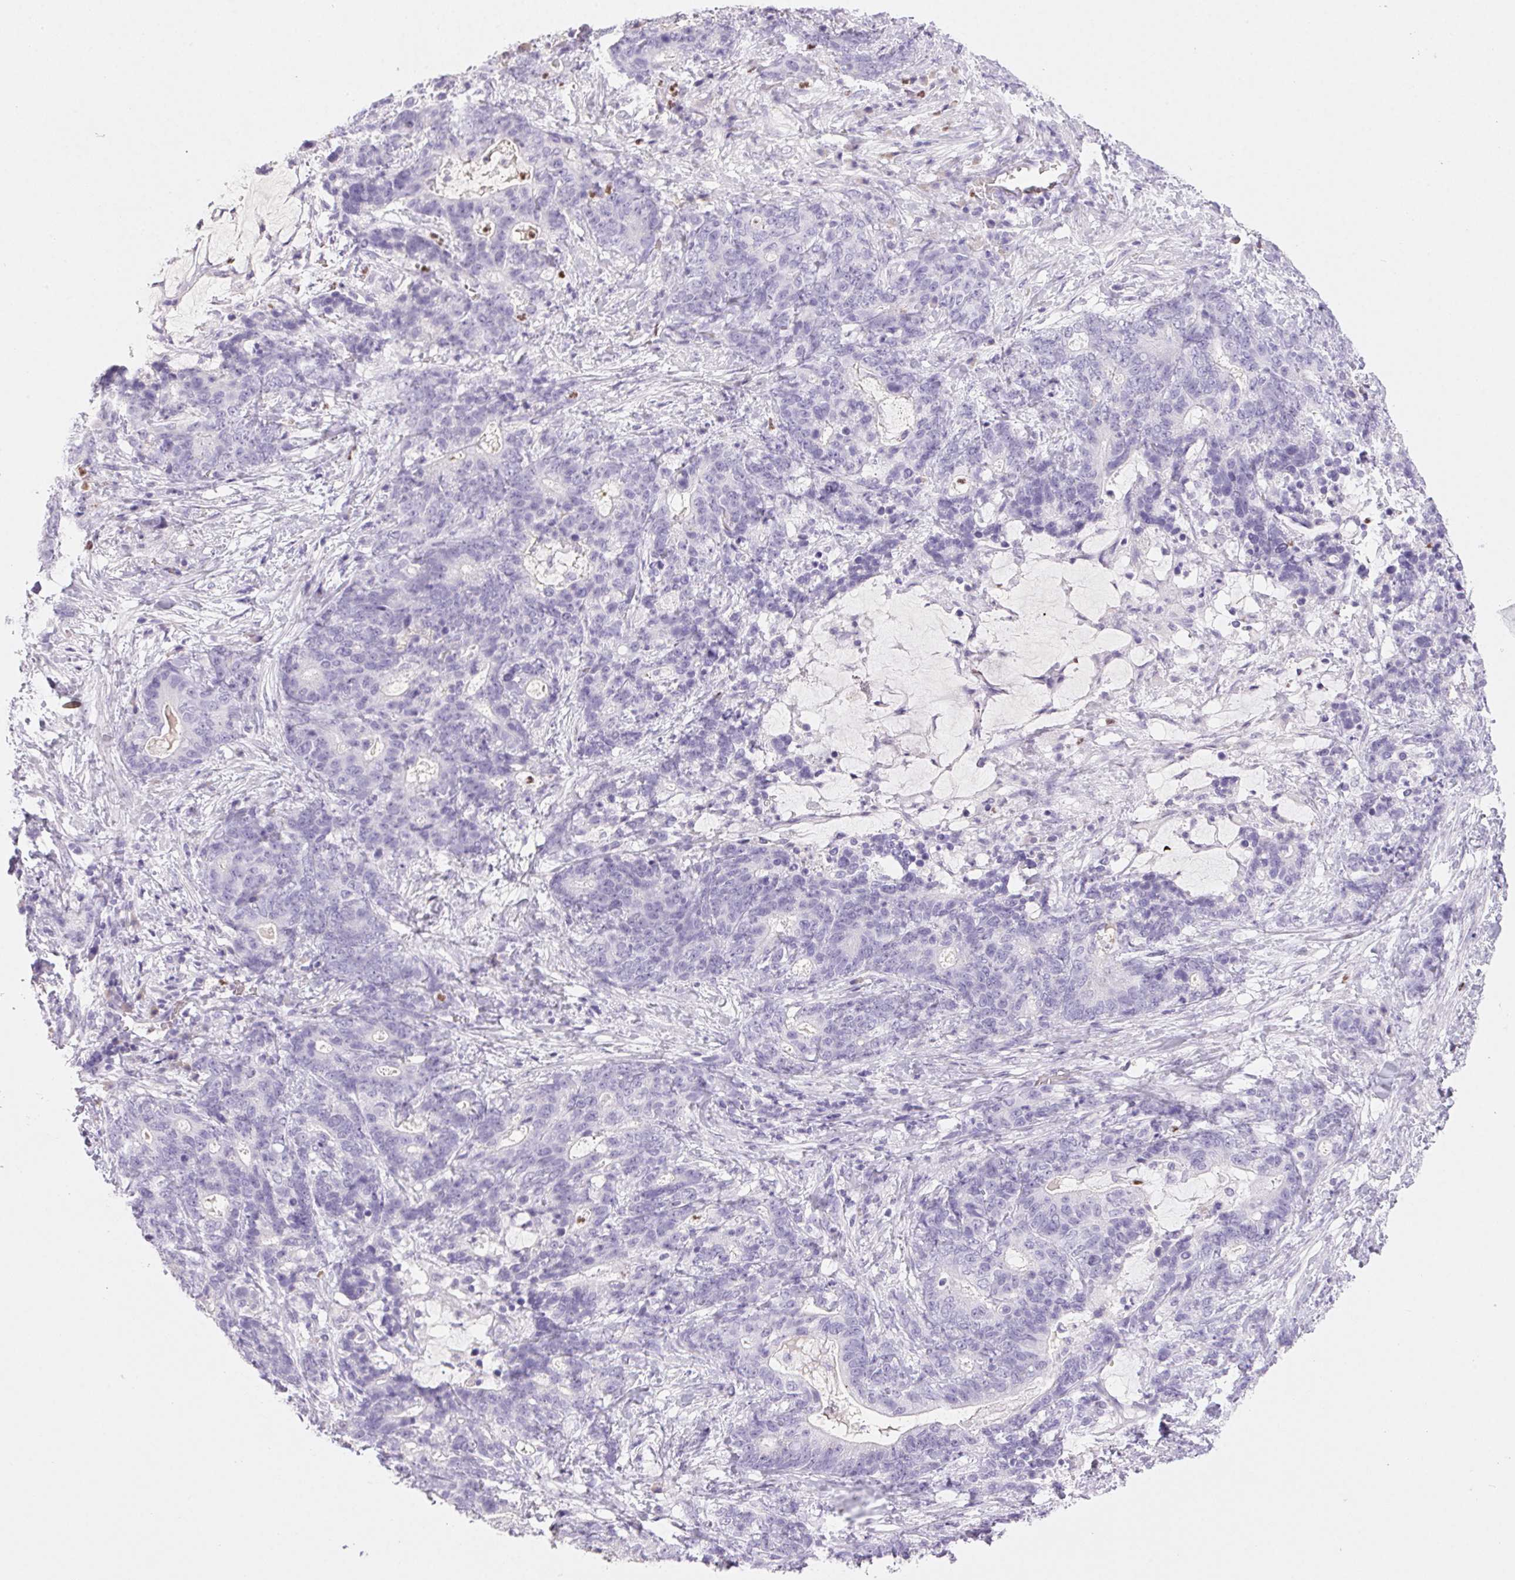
{"staining": {"intensity": "negative", "quantity": "none", "location": "none"}, "tissue": "stomach cancer", "cell_type": "Tumor cells", "image_type": "cancer", "snomed": [{"axis": "morphology", "description": "Normal tissue, NOS"}, {"axis": "morphology", "description": "Adenocarcinoma, NOS"}, {"axis": "topography", "description": "Stomach"}], "caption": "Tumor cells are negative for protein expression in human stomach adenocarcinoma.", "gene": "PADI4", "patient": {"sex": "female", "age": 64}}